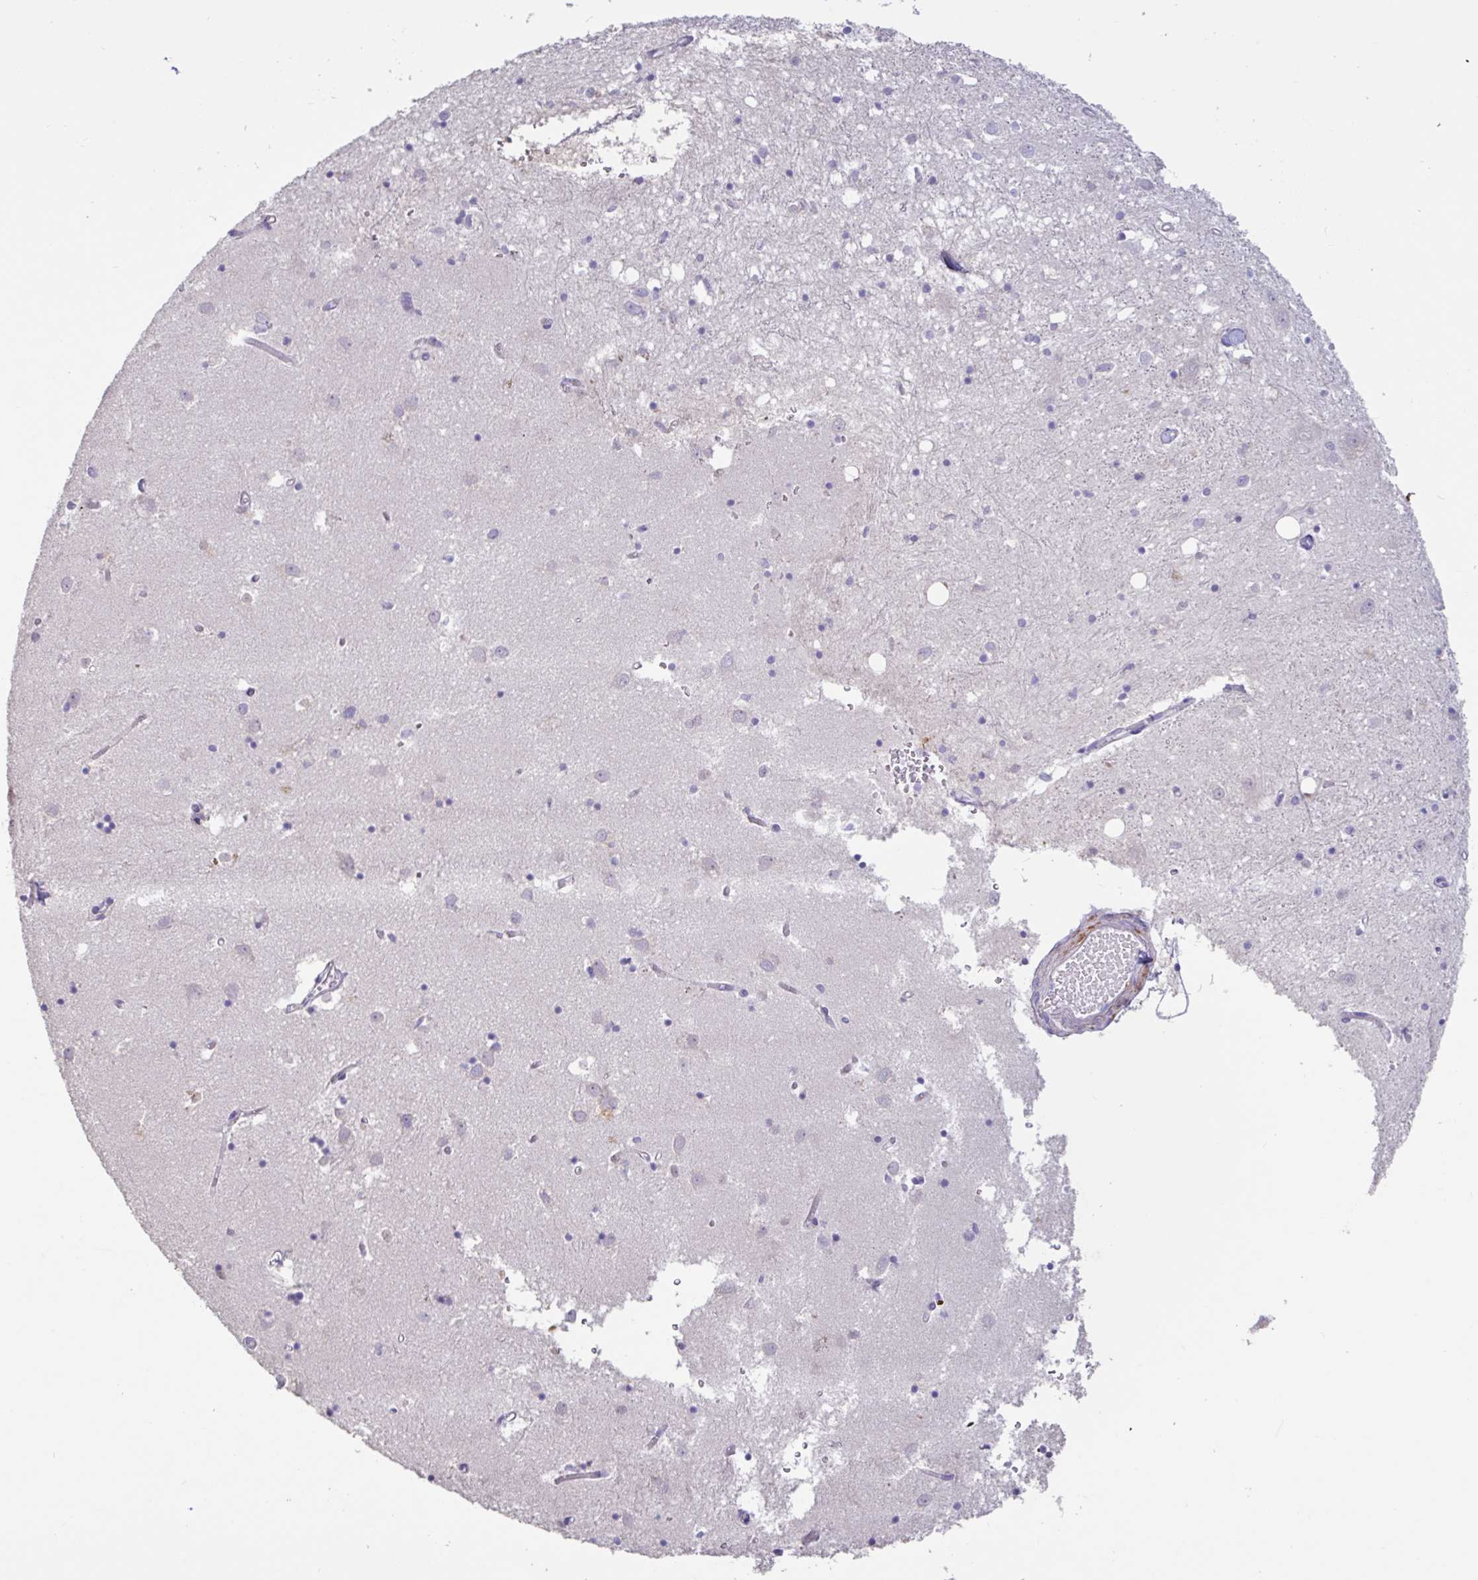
{"staining": {"intensity": "moderate", "quantity": "<25%", "location": "nuclear"}, "tissue": "caudate", "cell_type": "Glial cells", "image_type": "normal", "snomed": [{"axis": "morphology", "description": "Normal tissue, NOS"}, {"axis": "topography", "description": "Lateral ventricle wall"}], "caption": "Caudate stained for a protein (brown) shows moderate nuclear positive positivity in about <25% of glial cells.", "gene": "PYGM", "patient": {"sex": "male", "age": 70}}